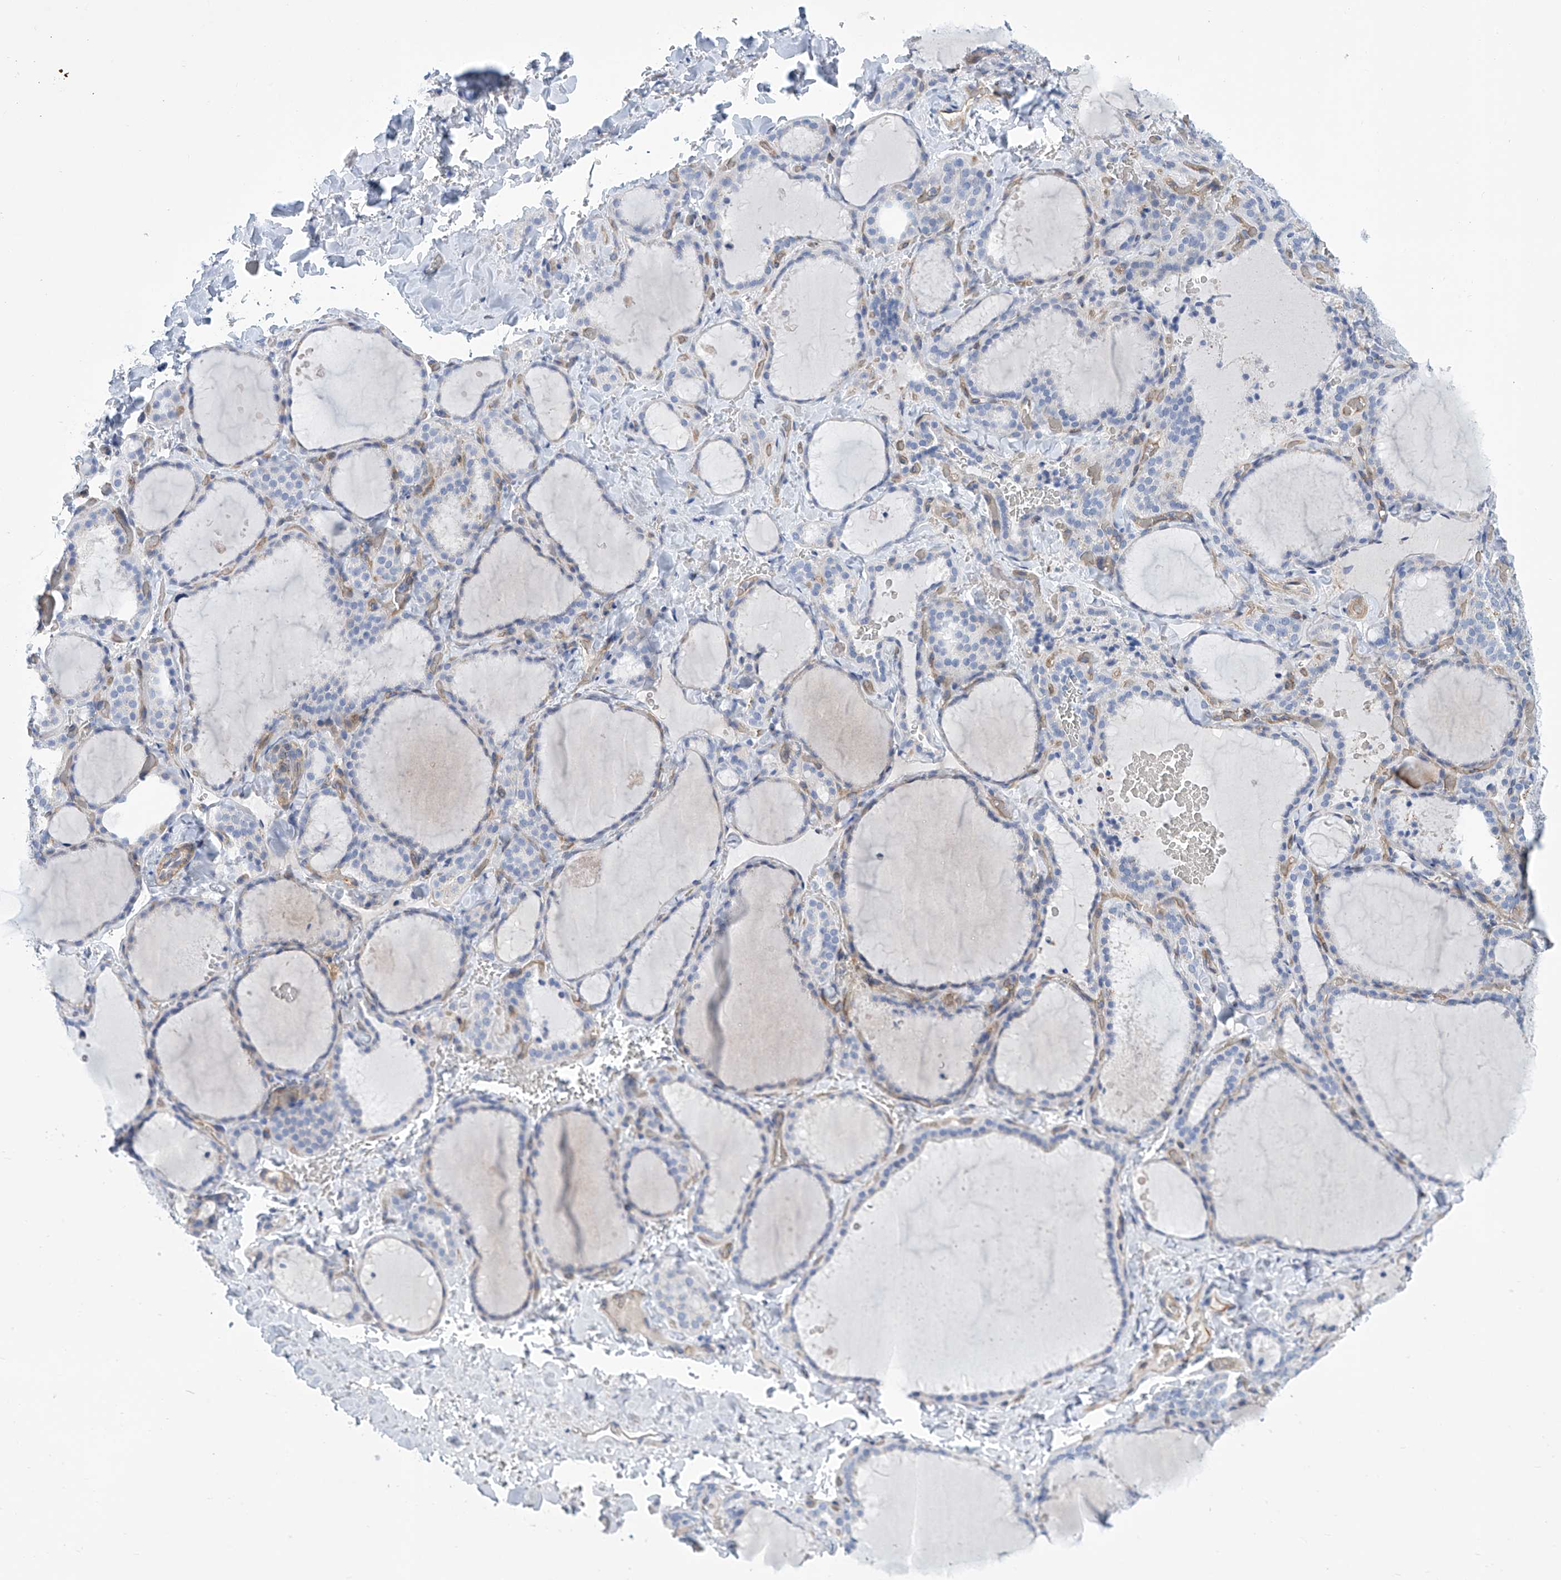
{"staining": {"intensity": "weak", "quantity": "<25%", "location": "cytoplasmic/membranous"}, "tissue": "thyroid gland", "cell_type": "Glandular cells", "image_type": "normal", "snomed": [{"axis": "morphology", "description": "Normal tissue, NOS"}, {"axis": "topography", "description": "Thyroid gland"}], "caption": "The photomicrograph demonstrates no significant expression in glandular cells of thyroid gland.", "gene": "TNN", "patient": {"sex": "female", "age": 22}}